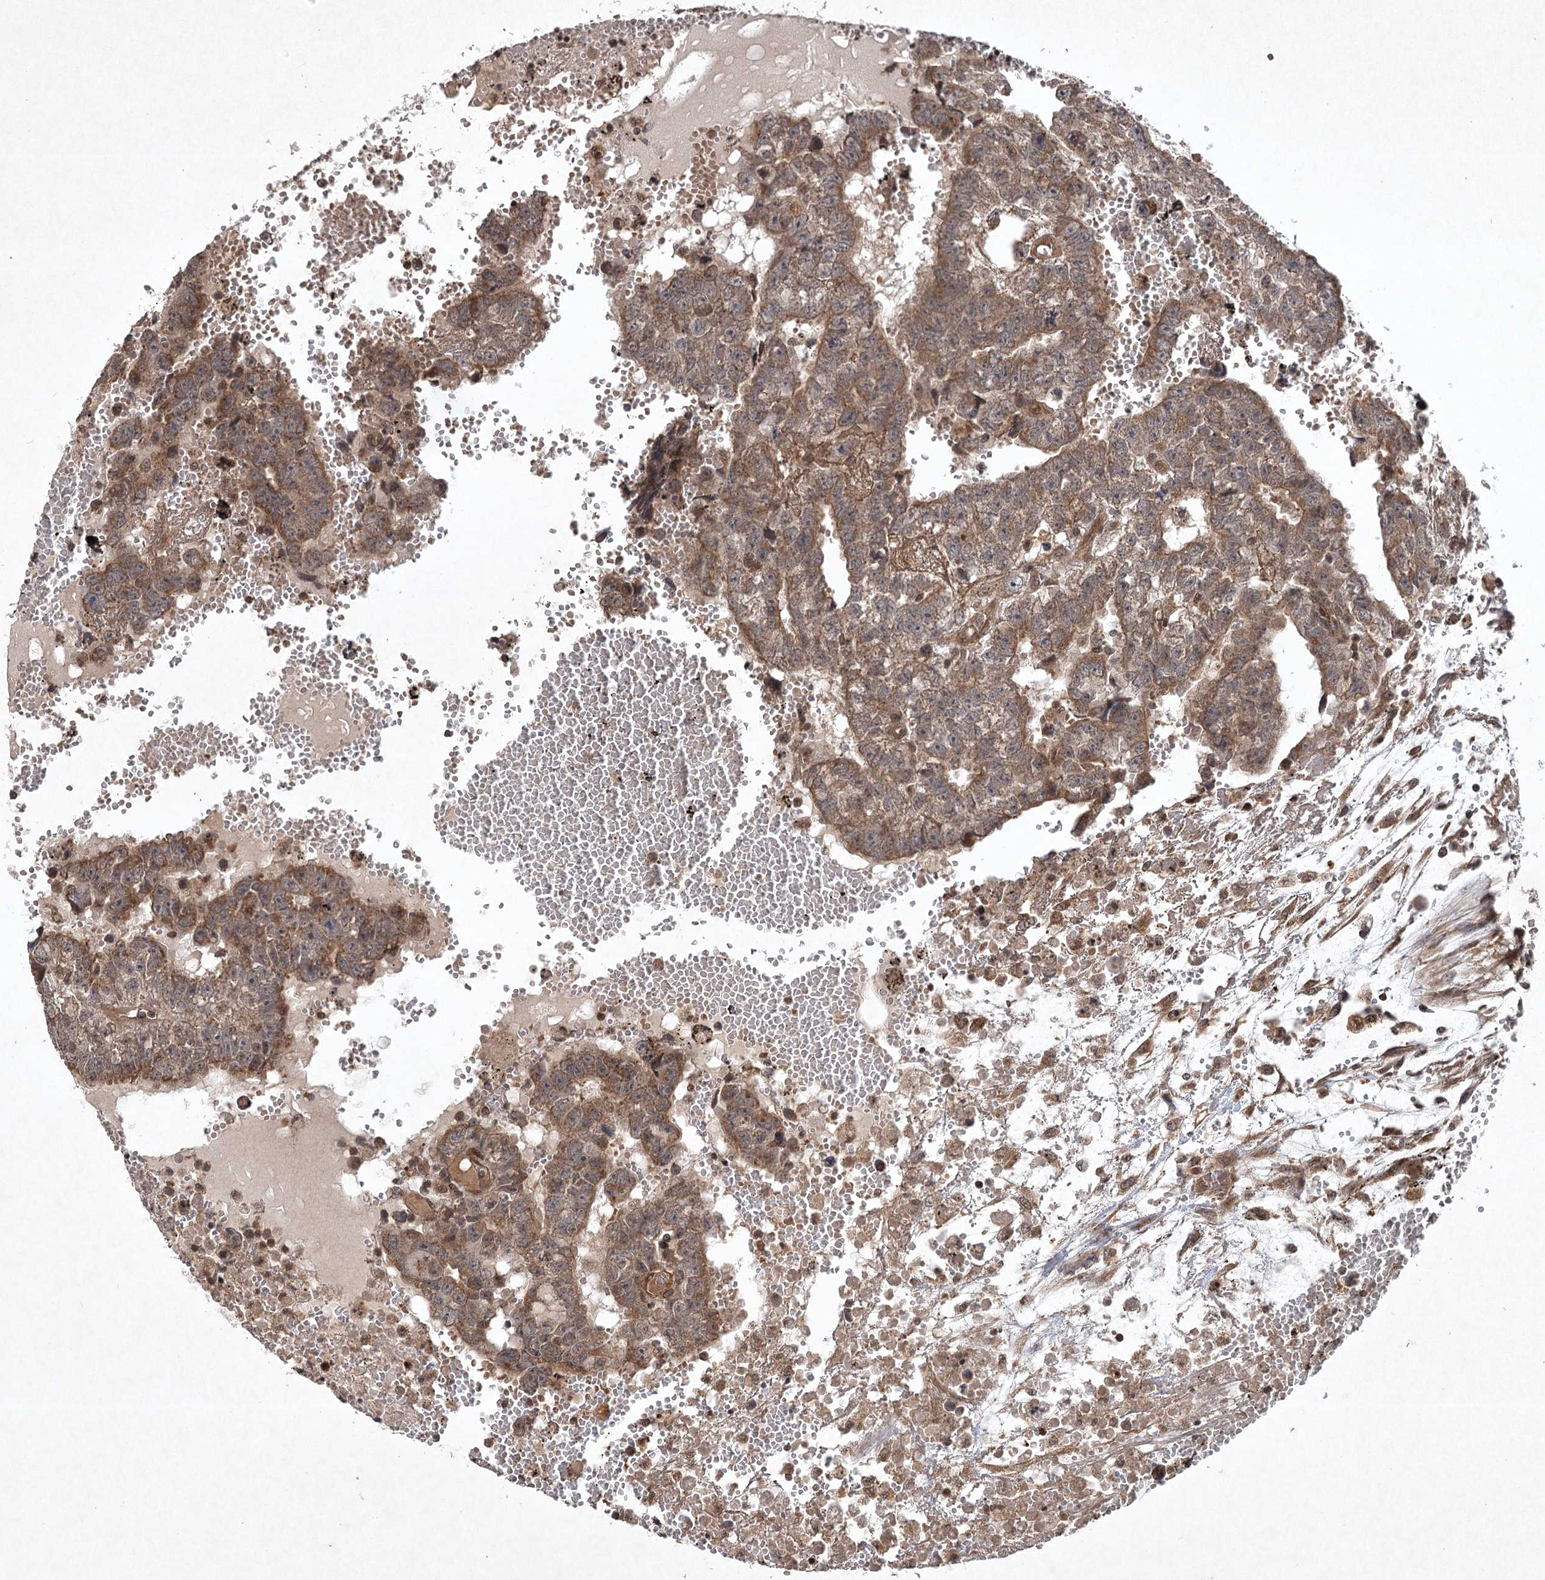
{"staining": {"intensity": "moderate", "quantity": "25%-75%", "location": "cytoplasmic/membranous"}, "tissue": "testis cancer", "cell_type": "Tumor cells", "image_type": "cancer", "snomed": [{"axis": "morphology", "description": "Carcinoma, Embryonal, NOS"}, {"axis": "topography", "description": "Testis"}], "caption": "Immunohistochemical staining of human testis embryonal carcinoma reveals medium levels of moderate cytoplasmic/membranous protein expression in about 25%-75% of tumor cells.", "gene": "INSIG2", "patient": {"sex": "male", "age": 25}}